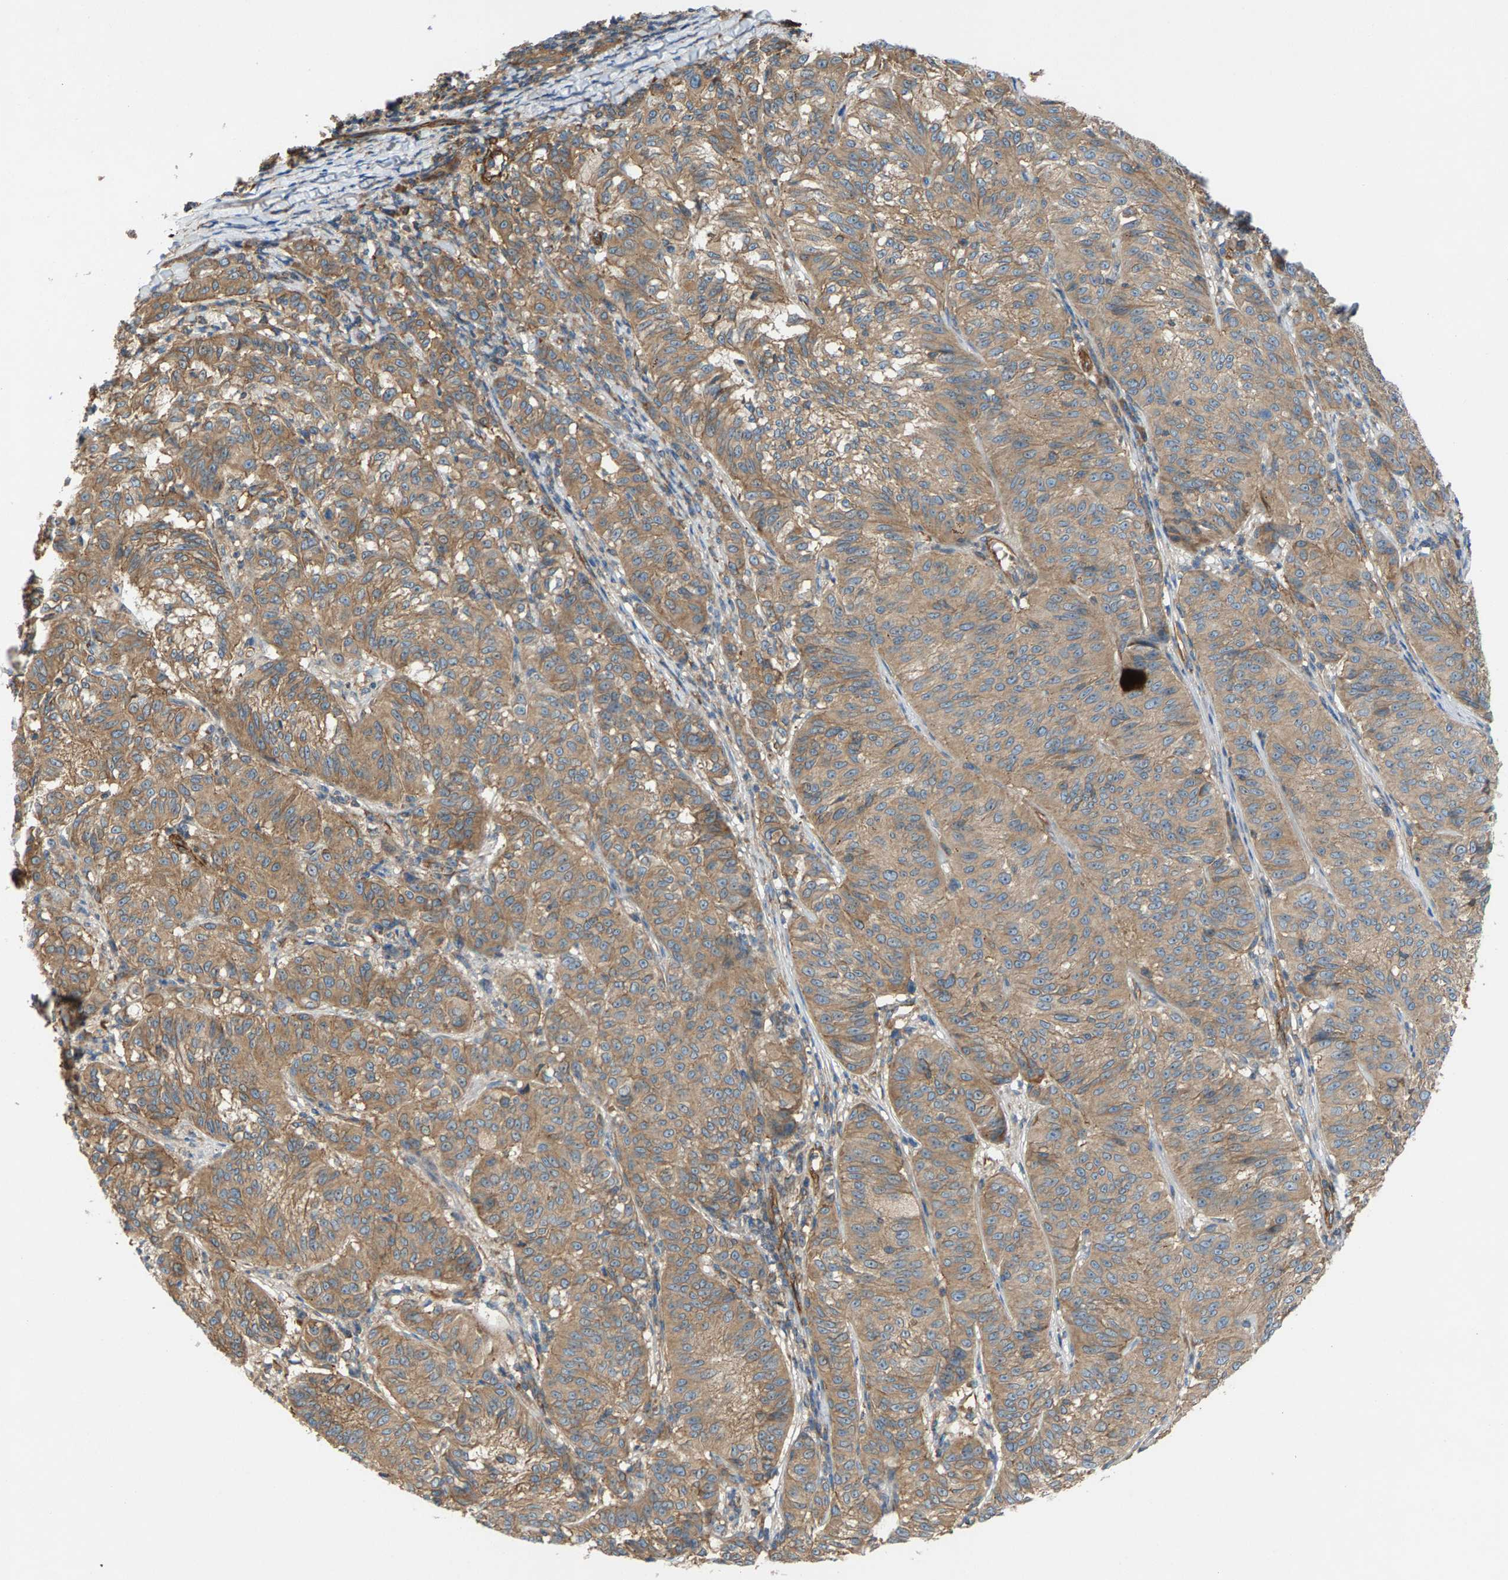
{"staining": {"intensity": "moderate", "quantity": ">75%", "location": "cytoplasmic/membranous"}, "tissue": "melanoma", "cell_type": "Tumor cells", "image_type": "cancer", "snomed": [{"axis": "morphology", "description": "Malignant melanoma, NOS"}, {"axis": "topography", "description": "Skin"}], "caption": "A brown stain shows moderate cytoplasmic/membranous positivity of a protein in malignant melanoma tumor cells.", "gene": "PDCL", "patient": {"sex": "female", "age": 72}}